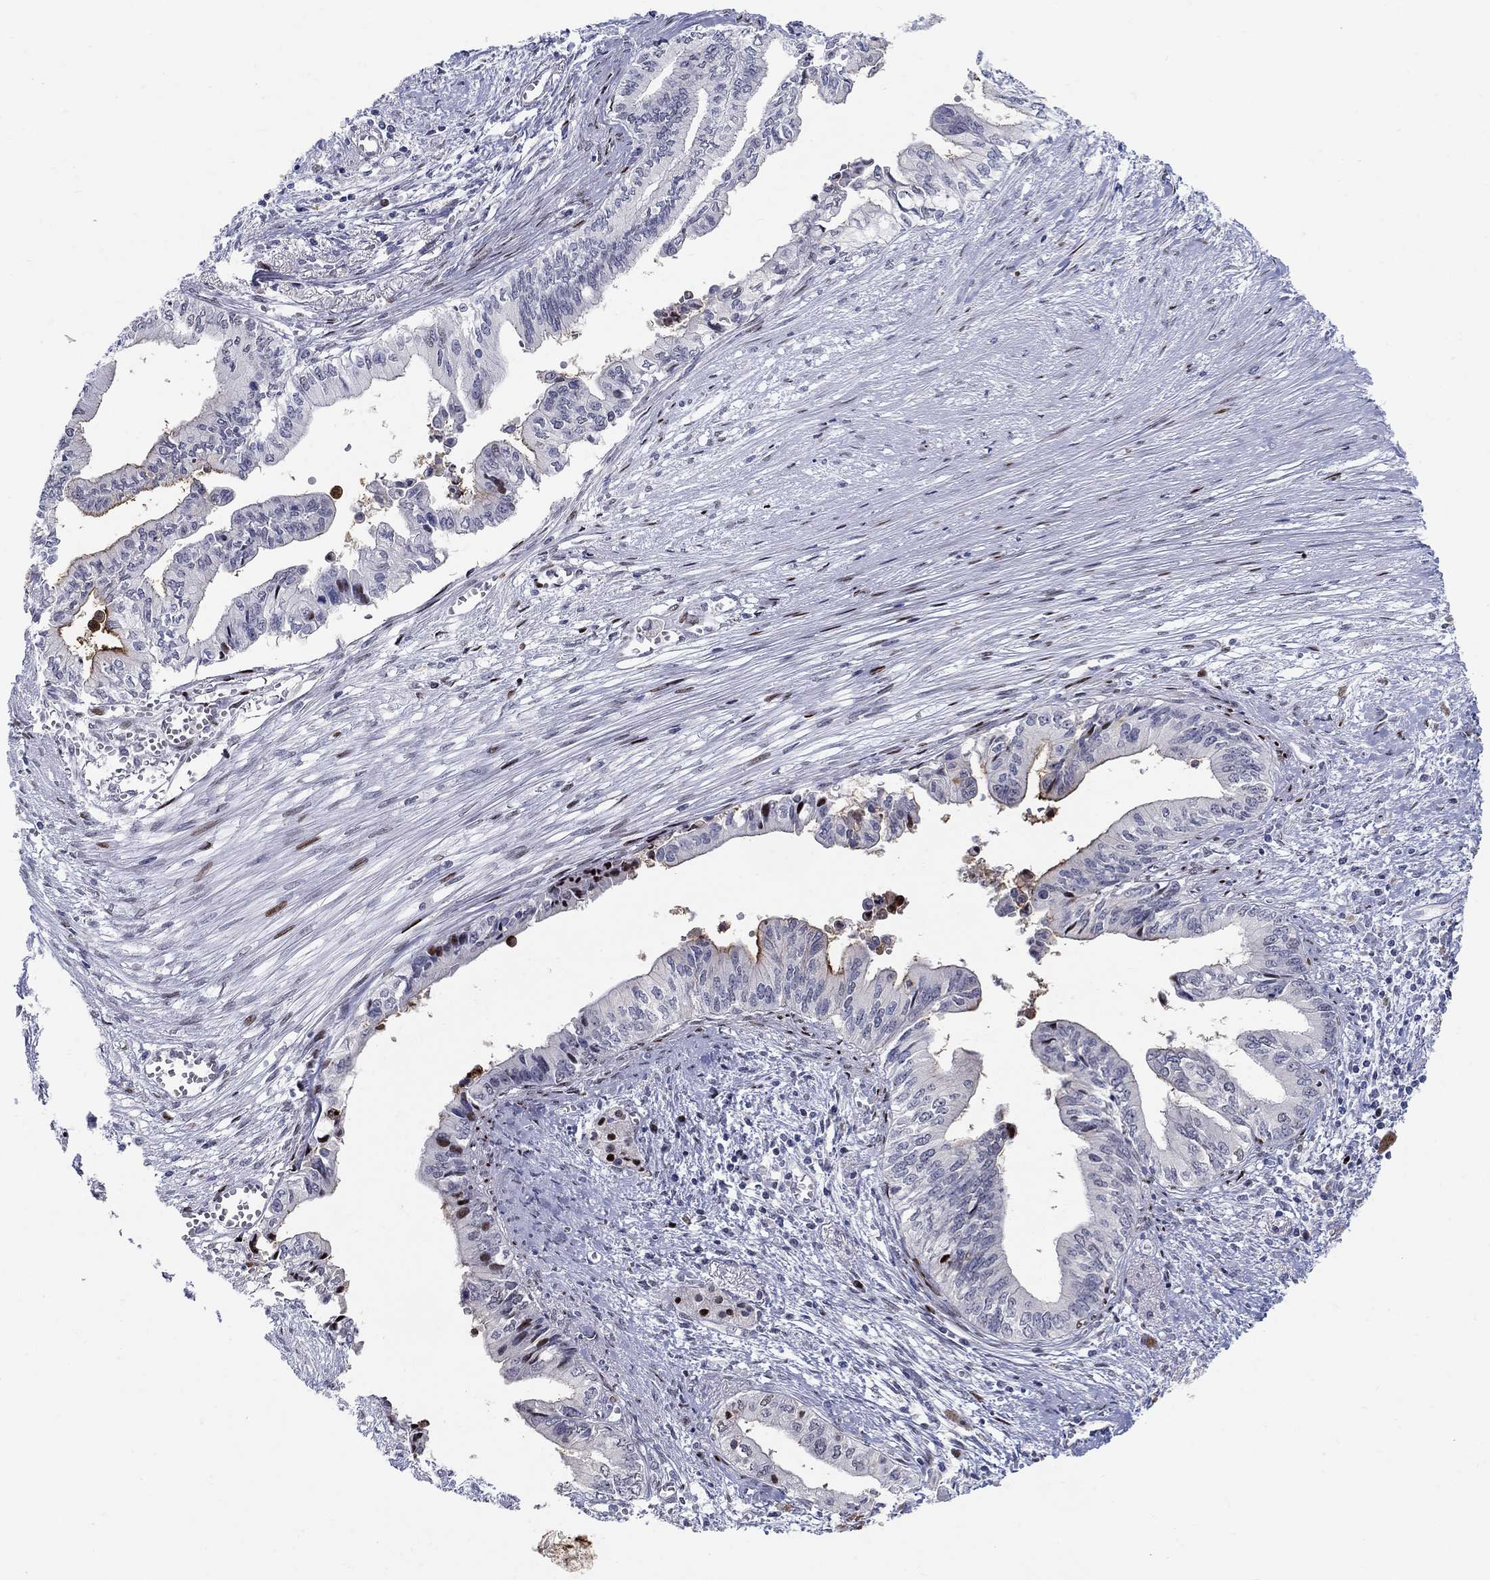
{"staining": {"intensity": "strong", "quantity": "<25%", "location": "nuclear"}, "tissue": "pancreatic cancer", "cell_type": "Tumor cells", "image_type": "cancer", "snomed": [{"axis": "morphology", "description": "Adenocarcinoma, NOS"}, {"axis": "topography", "description": "Pancreas"}], "caption": "IHC image of pancreatic cancer stained for a protein (brown), which shows medium levels of strong nuclear staining in about <25% of tumor cells.", "gene": "RAPGEF5", "patient": {"sex": "female", "age": 61}}